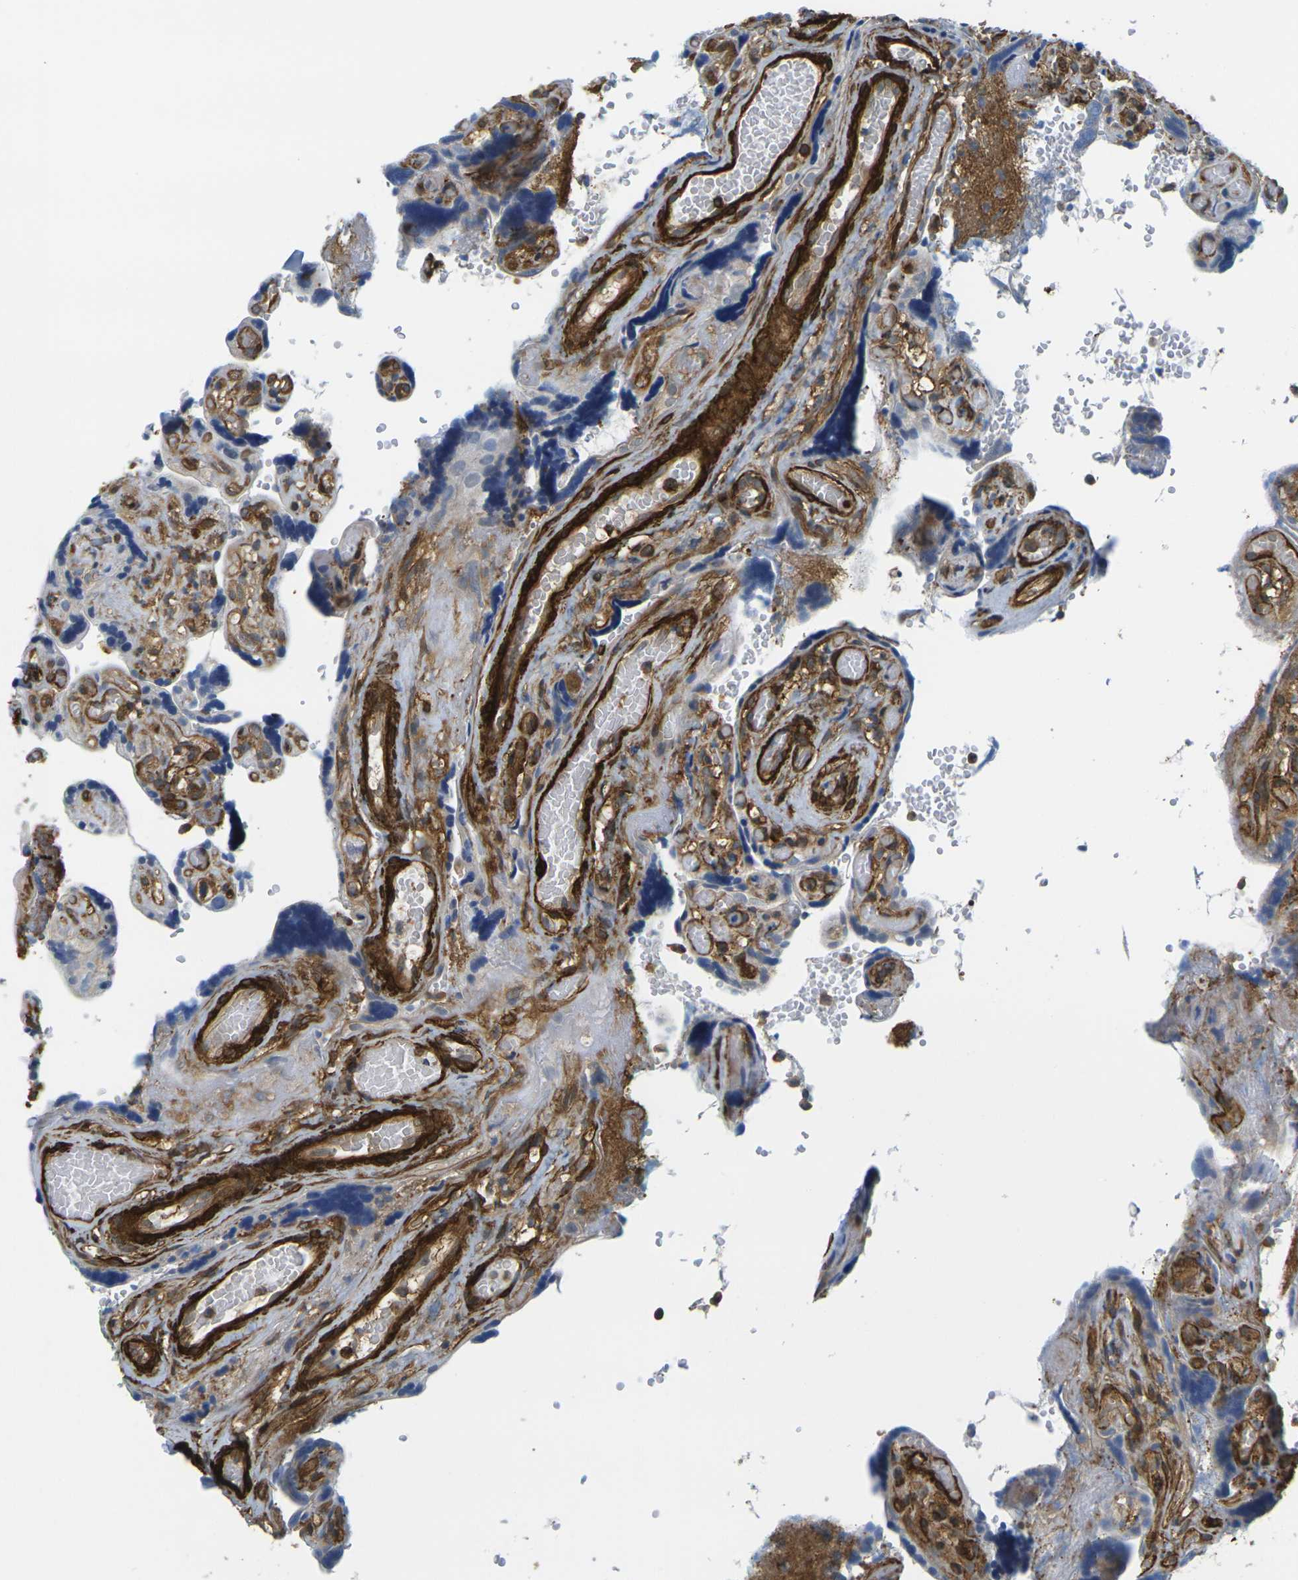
{"staining": {"intensity": "strong", "quantity": "25%-75%", "location": "cytoplasmic/membranous"}, "tissue": "placenta", "cell_type": "Decidual cells", "image_type": "normal", "snomed": [{"axis": "morphology", "description": "Normal tissue, NOS"}, {"axis": "topography", "description": "Placenta"}], "caption": "Protein staining of normal placenta shows strong cytoplasmic/membranous positivity in approximately 25%-75% of decidual cells.", "gene": "LASP1", "patient": {"sex": "female", "age": 30}}